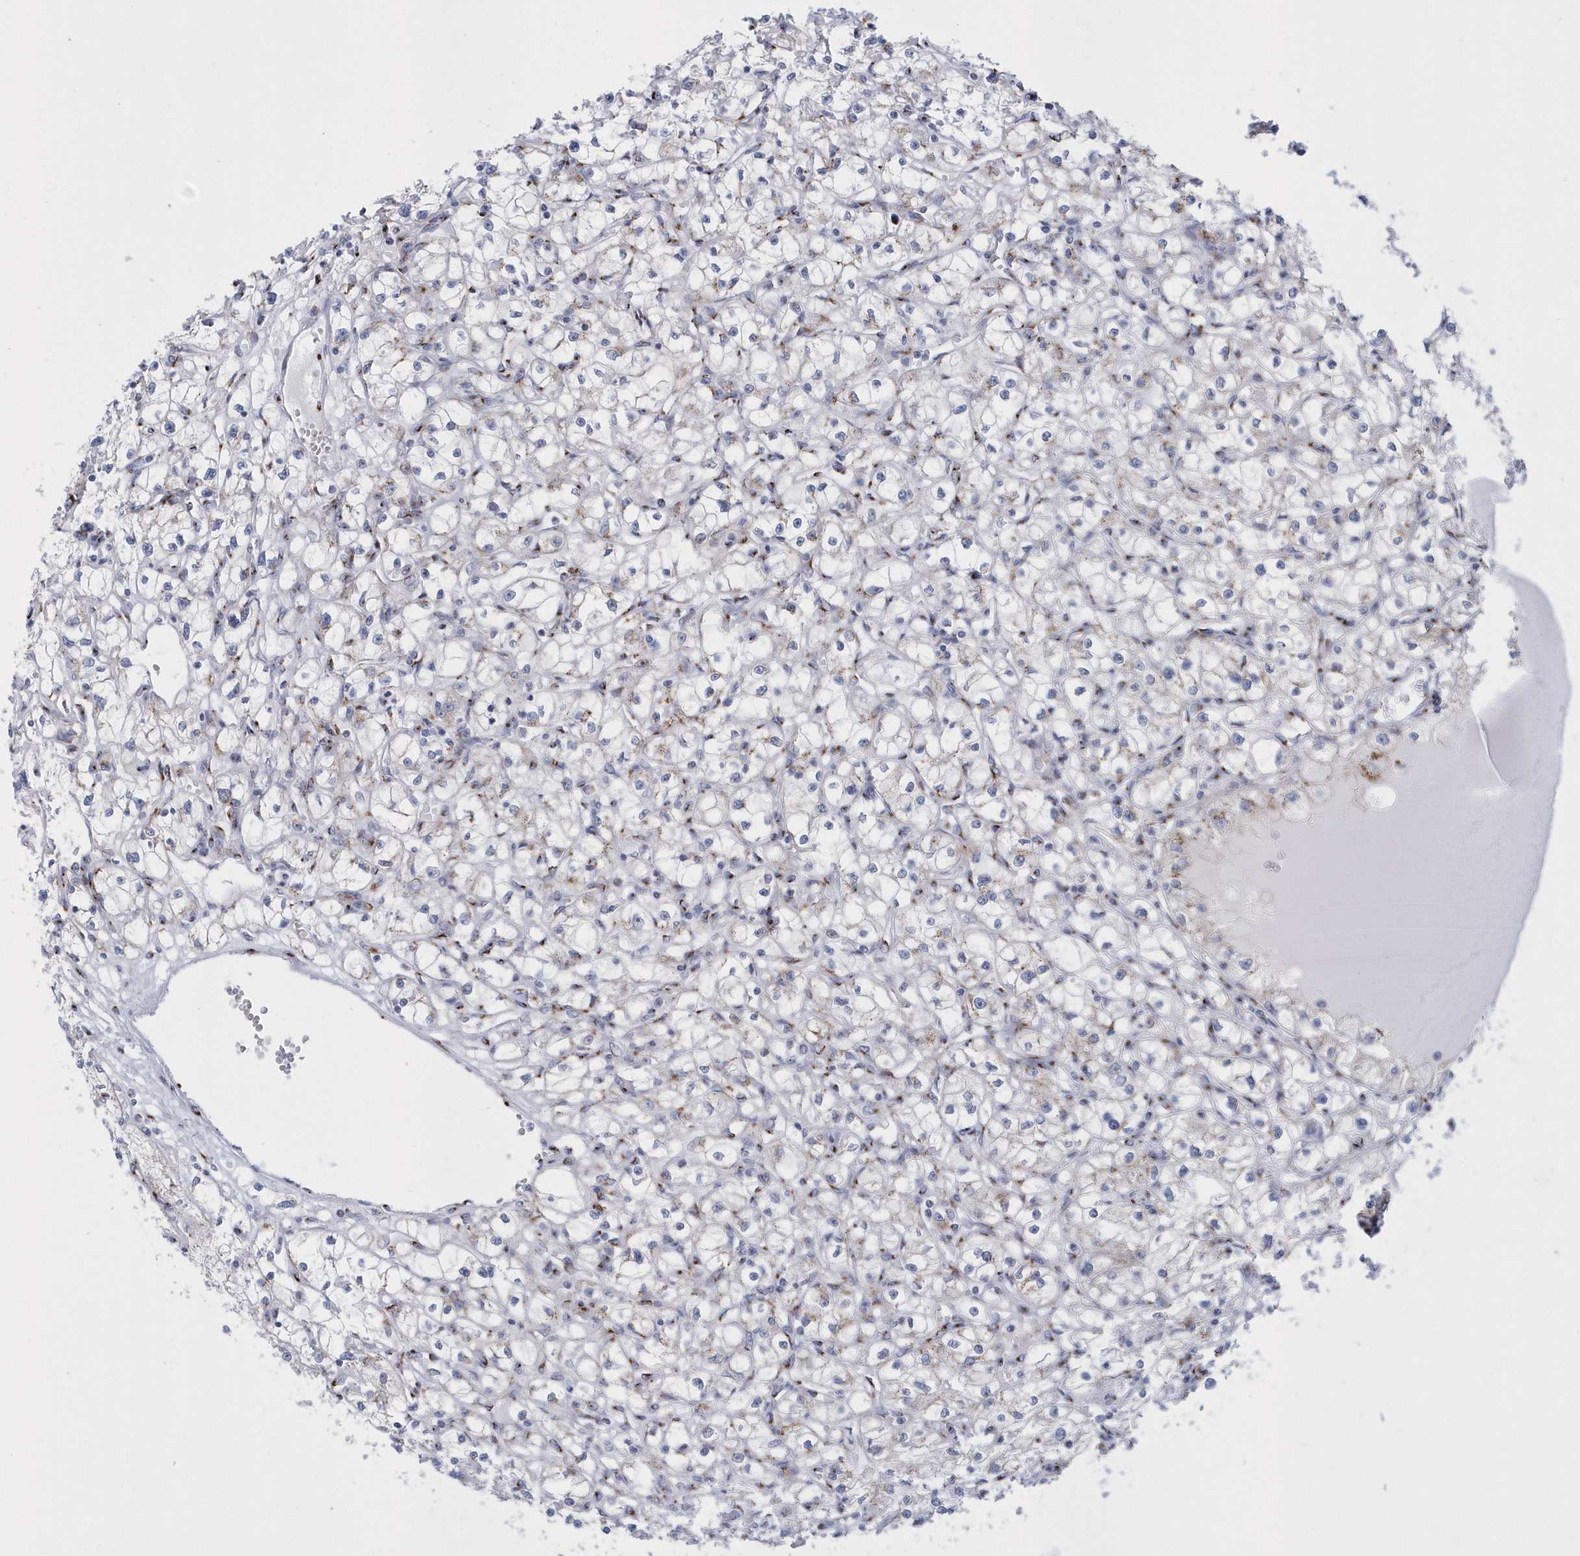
{"staining": {"intensity": "negative", "quantity": "none", "location": "none"}, "tissue": "renal cancer", "cell_type": "Tumor cells", "image_type": "cancer", "snomed": [{"axis": "morphology", "description": "Adenocarcinoma, NOS"}, {"axis": "topography", "description": "Kidney"}], "caption": "Adenocarcinoma (renal) was stained to show a protein in brown. There is no significant staining in tumor cells.", "gene": "SLX9", "patient": {"sex": "male", "age": 56}}